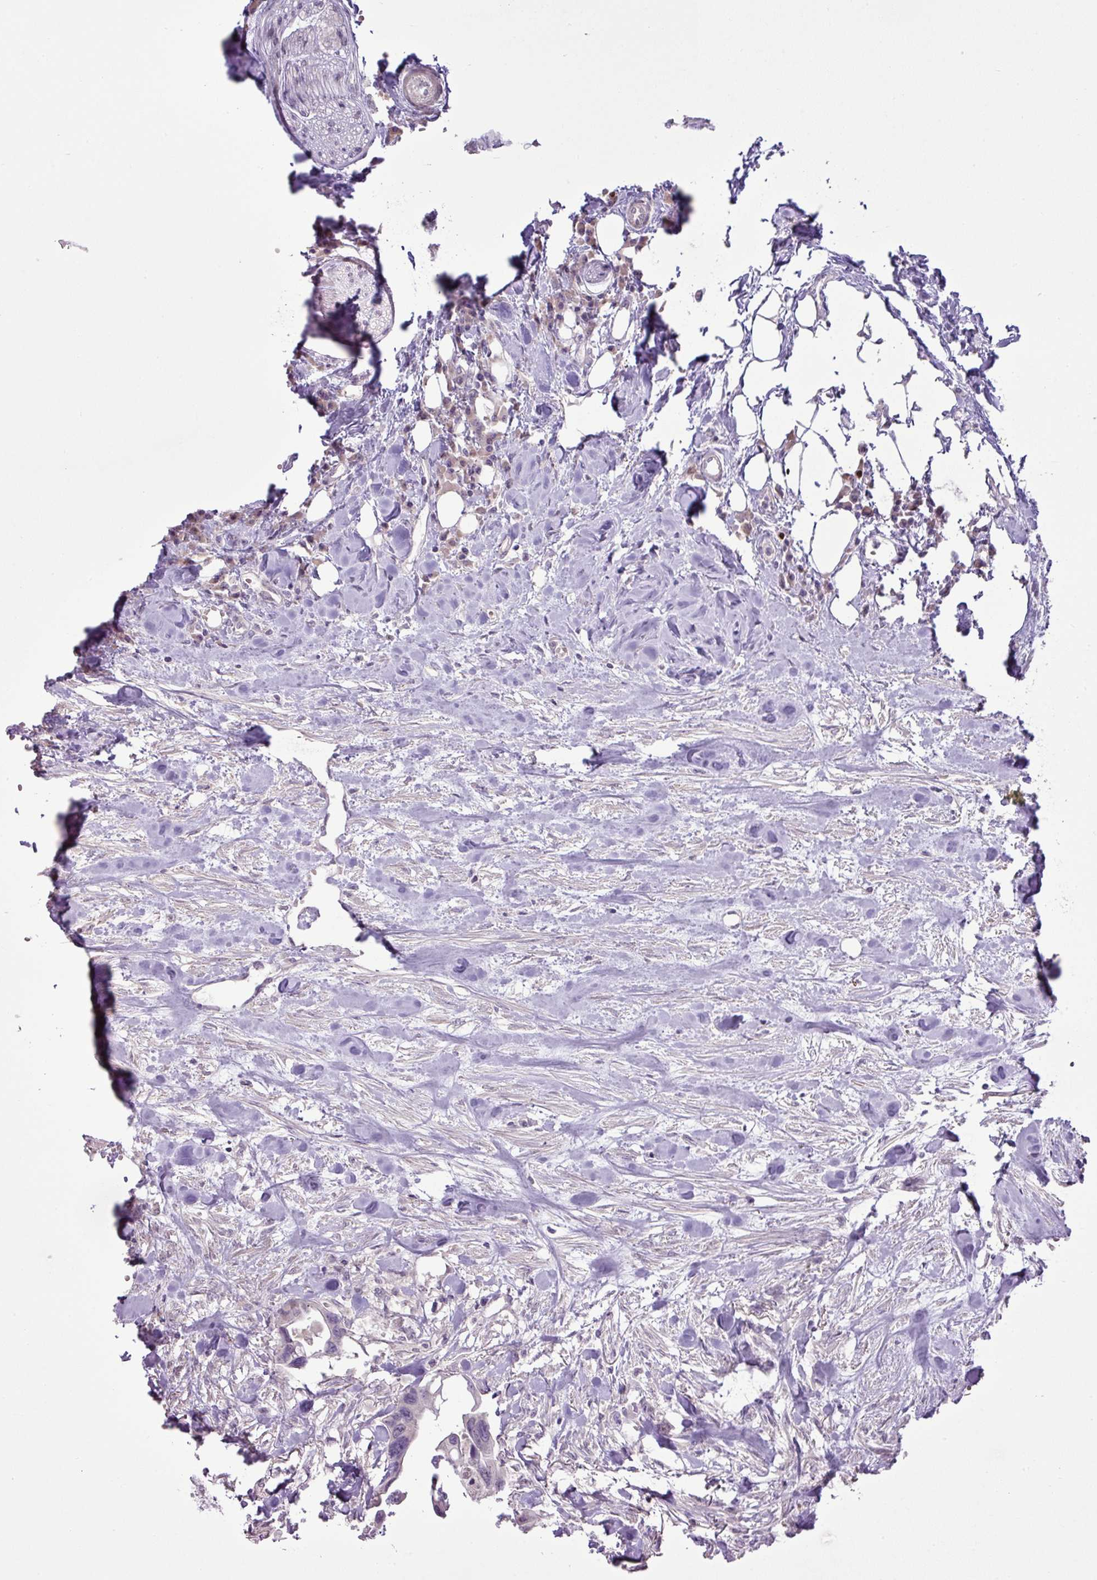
{"staining": {"intensity": "negative", "quantity": "none", "location": "none"}, "tissue": "colorectal cancer", "cell_type": "Tumor cells", "image_type": "cancer", "snomed": [{"axis": "morphology", "description": "Adenocarcinoma, NOS"}, {"axis": "topography", "description": "Rectum"}], "caption": "Immunohistochemistry of colorectal cancer (adenocarcinoma) reveals no positivity in tumor cells.", "gene": "DNAJB13", "patient": {"sex": "male", "age": 57}}